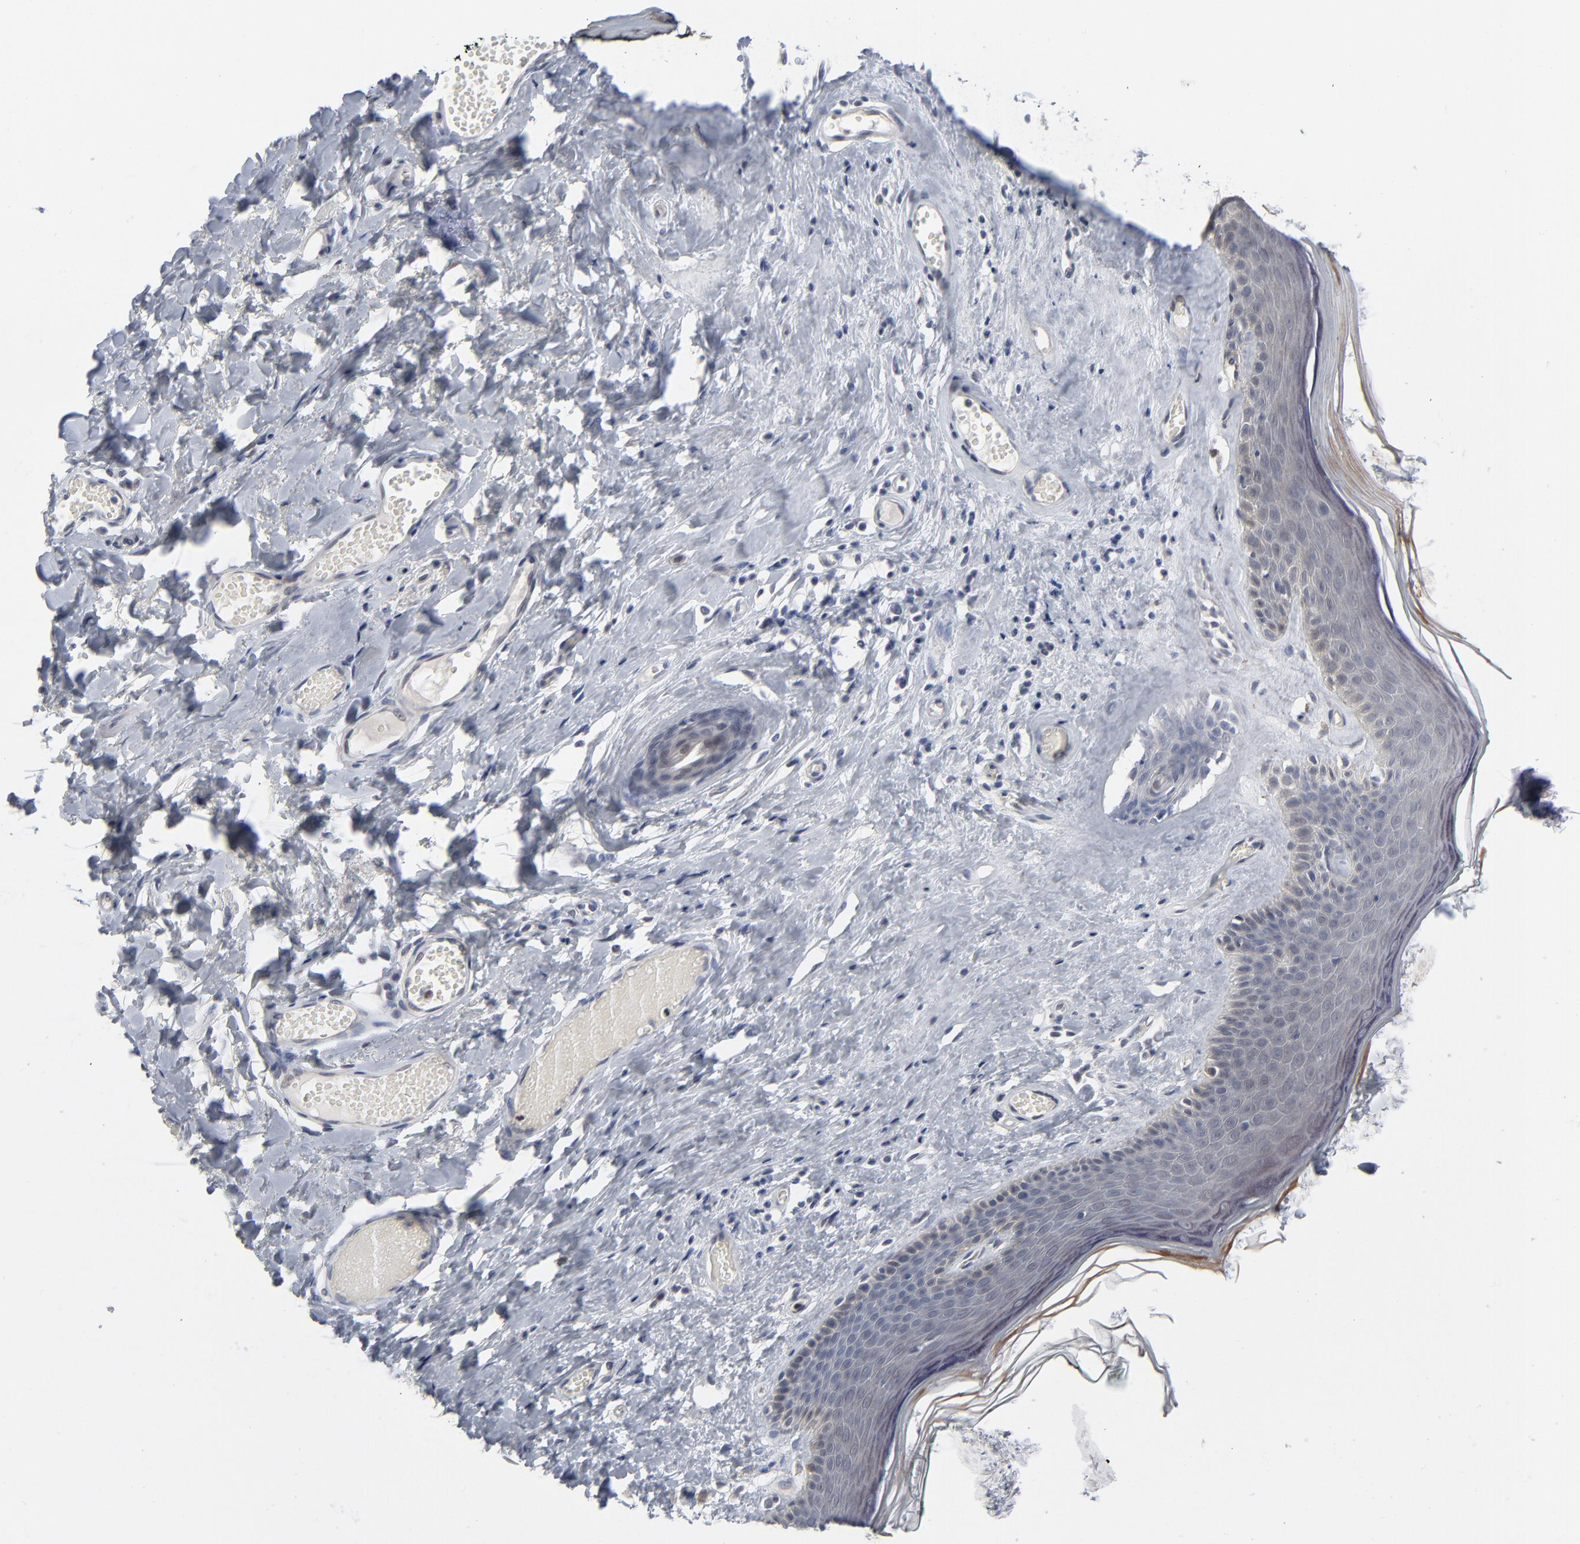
{"staining": {"intensity": "weak", "quantity": "<25%", "location": "nuclear"}, "tissue": "skin", "cell_type": "Epidermal cells", "image_type": "normal", "snomed": [{"axis": "morphology", "description": "Normal tissue, NOS"}, {"axis": "morphology", "description": "Inflammation, NOS"}, {"axis": "topography", "description": "Vulva"}], "caption": "Skin stained for a protein using immunohistochemistry (IHC) exhibits no staining epidermal cells.", "gene": "FOXN2", "patient": {"sex": "female", "age": 84}}